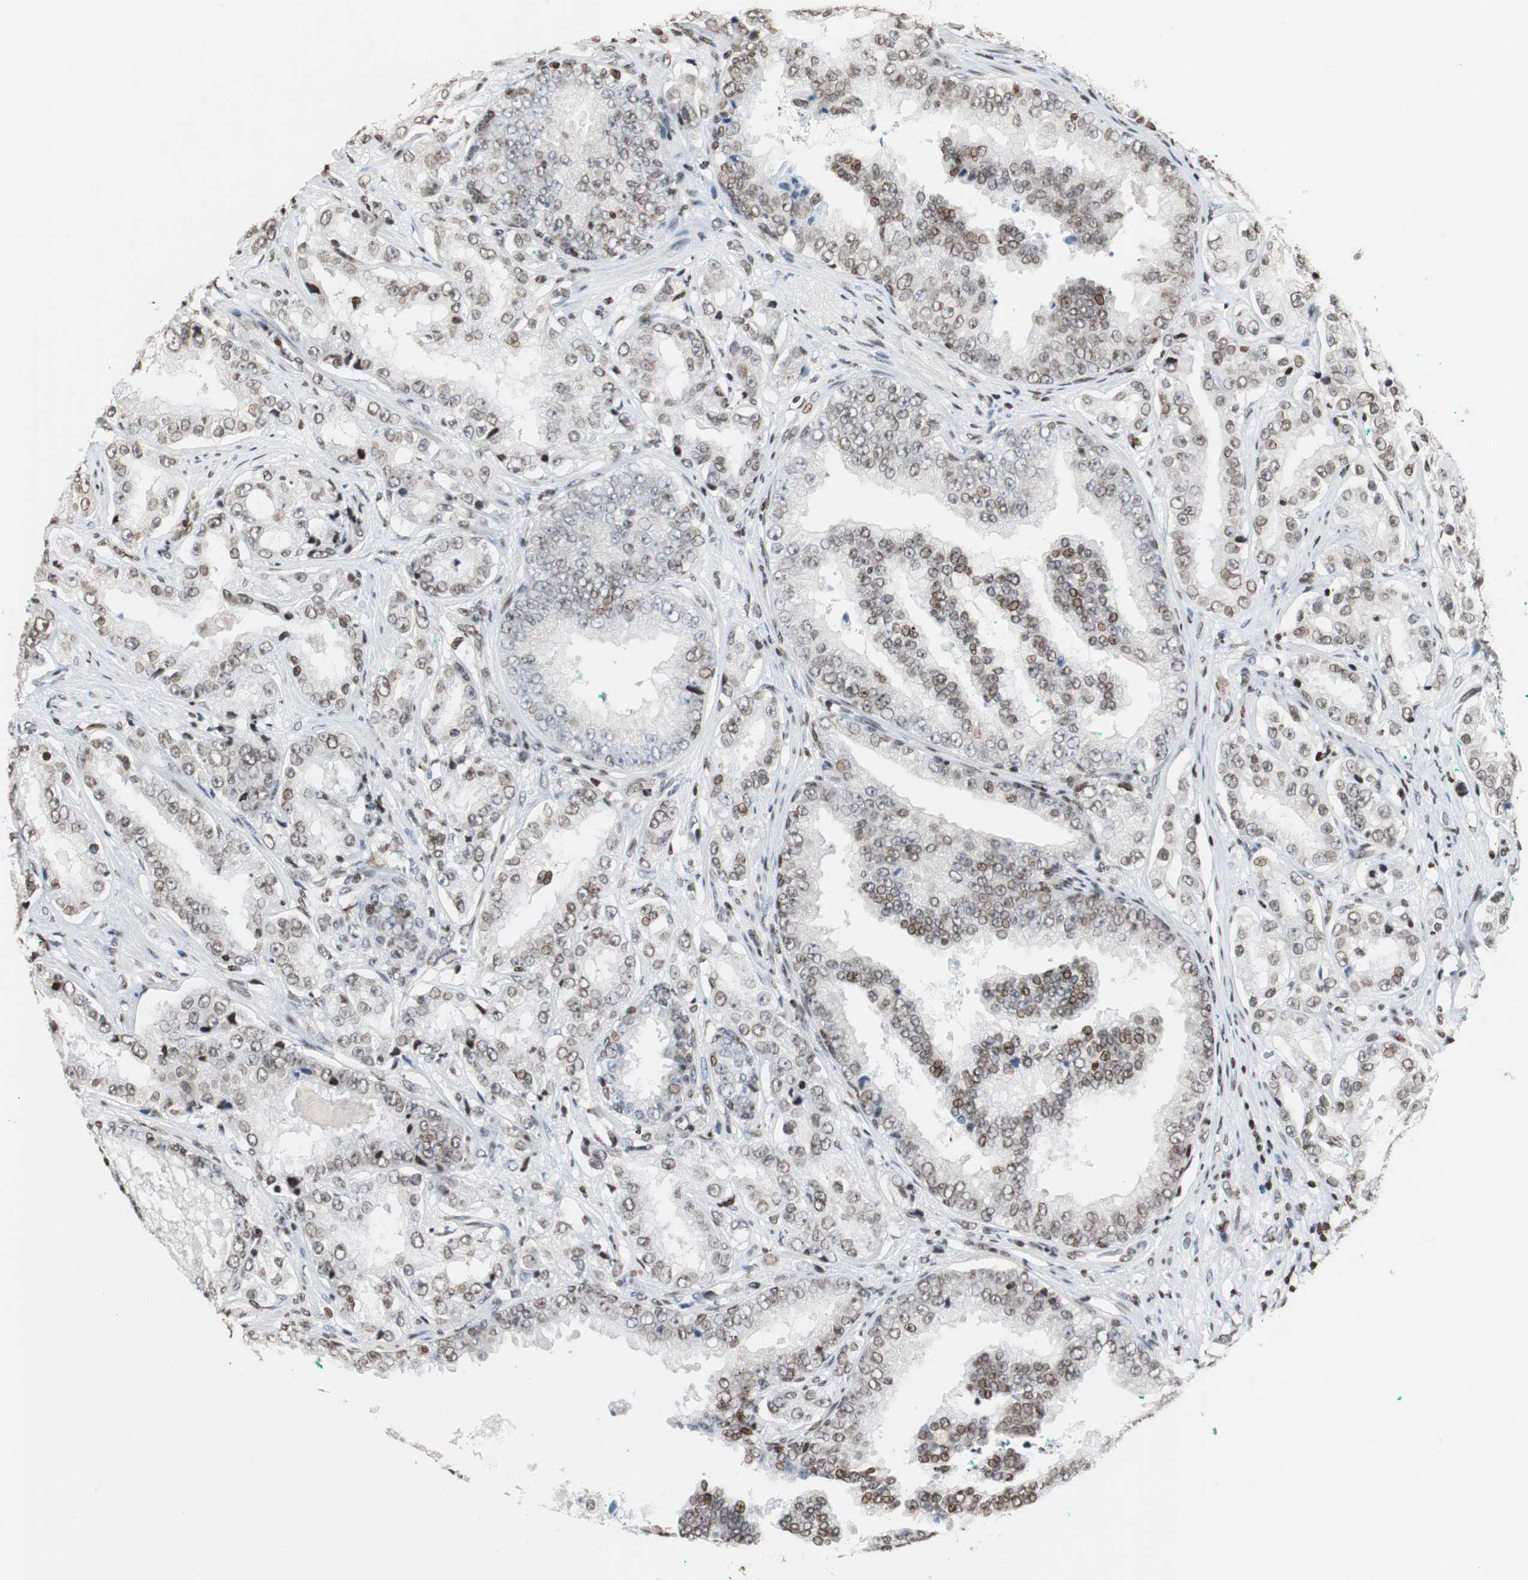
{"staining": {"intensity": "moderate", "quantity": ">75%", "location": "nuclear"}, "tissue": "prostate cancer", "cell_type": "Tumor cells", "image_type": "cancer", "snomed": [{"axis": "morphology", "description": "Adenocarcinoma, High grade"}, {"axis": "topography", "description": "Prostate"}], "caption": "Prostate high-grade adenocarcinoma tissue reveals moderate nuclear expression in about >75% of tumor cells", "gene": "PAXIP1", "patient": {"sex": "male", "age": 73}}